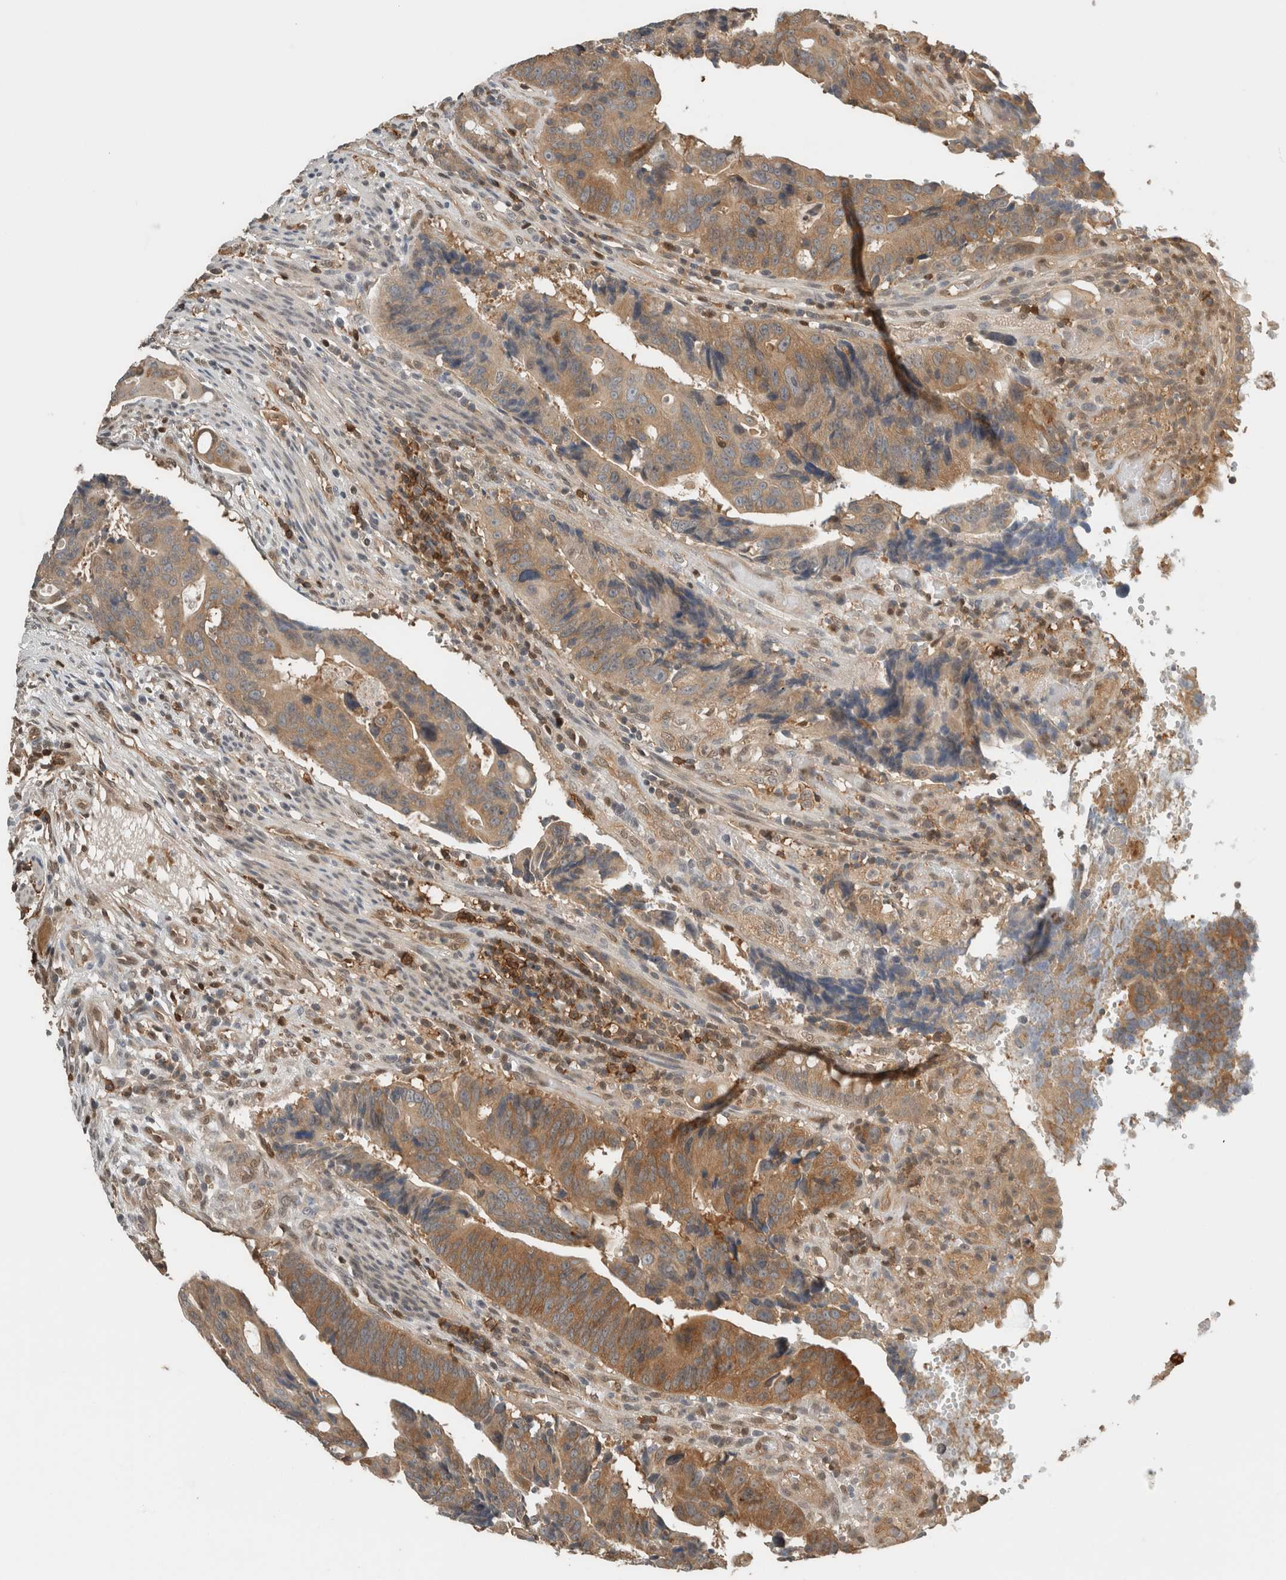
{"staining": {"intensity": "moderate", "quantity": ">75%", "location": "cytoplasmic/membranous"}, "tissue": "colorectal cancer", "cell_type": "Tumor cells", "image_type": "cancer", "snomed": [{"axis": "morphology", "description": "Adenocarcinoma, NOS"}, {"axis": "topography", "description": "Colon"}], "caption": "Approximately >75% of tumor cells in human colorectal adenocarcinoma exhibit moderate cytoplasmic/membranous protein staining as visualized by brown immunohistochemical staining.", "gene": "PFDN4", "patient": {"sex": "female", "age": 57}}